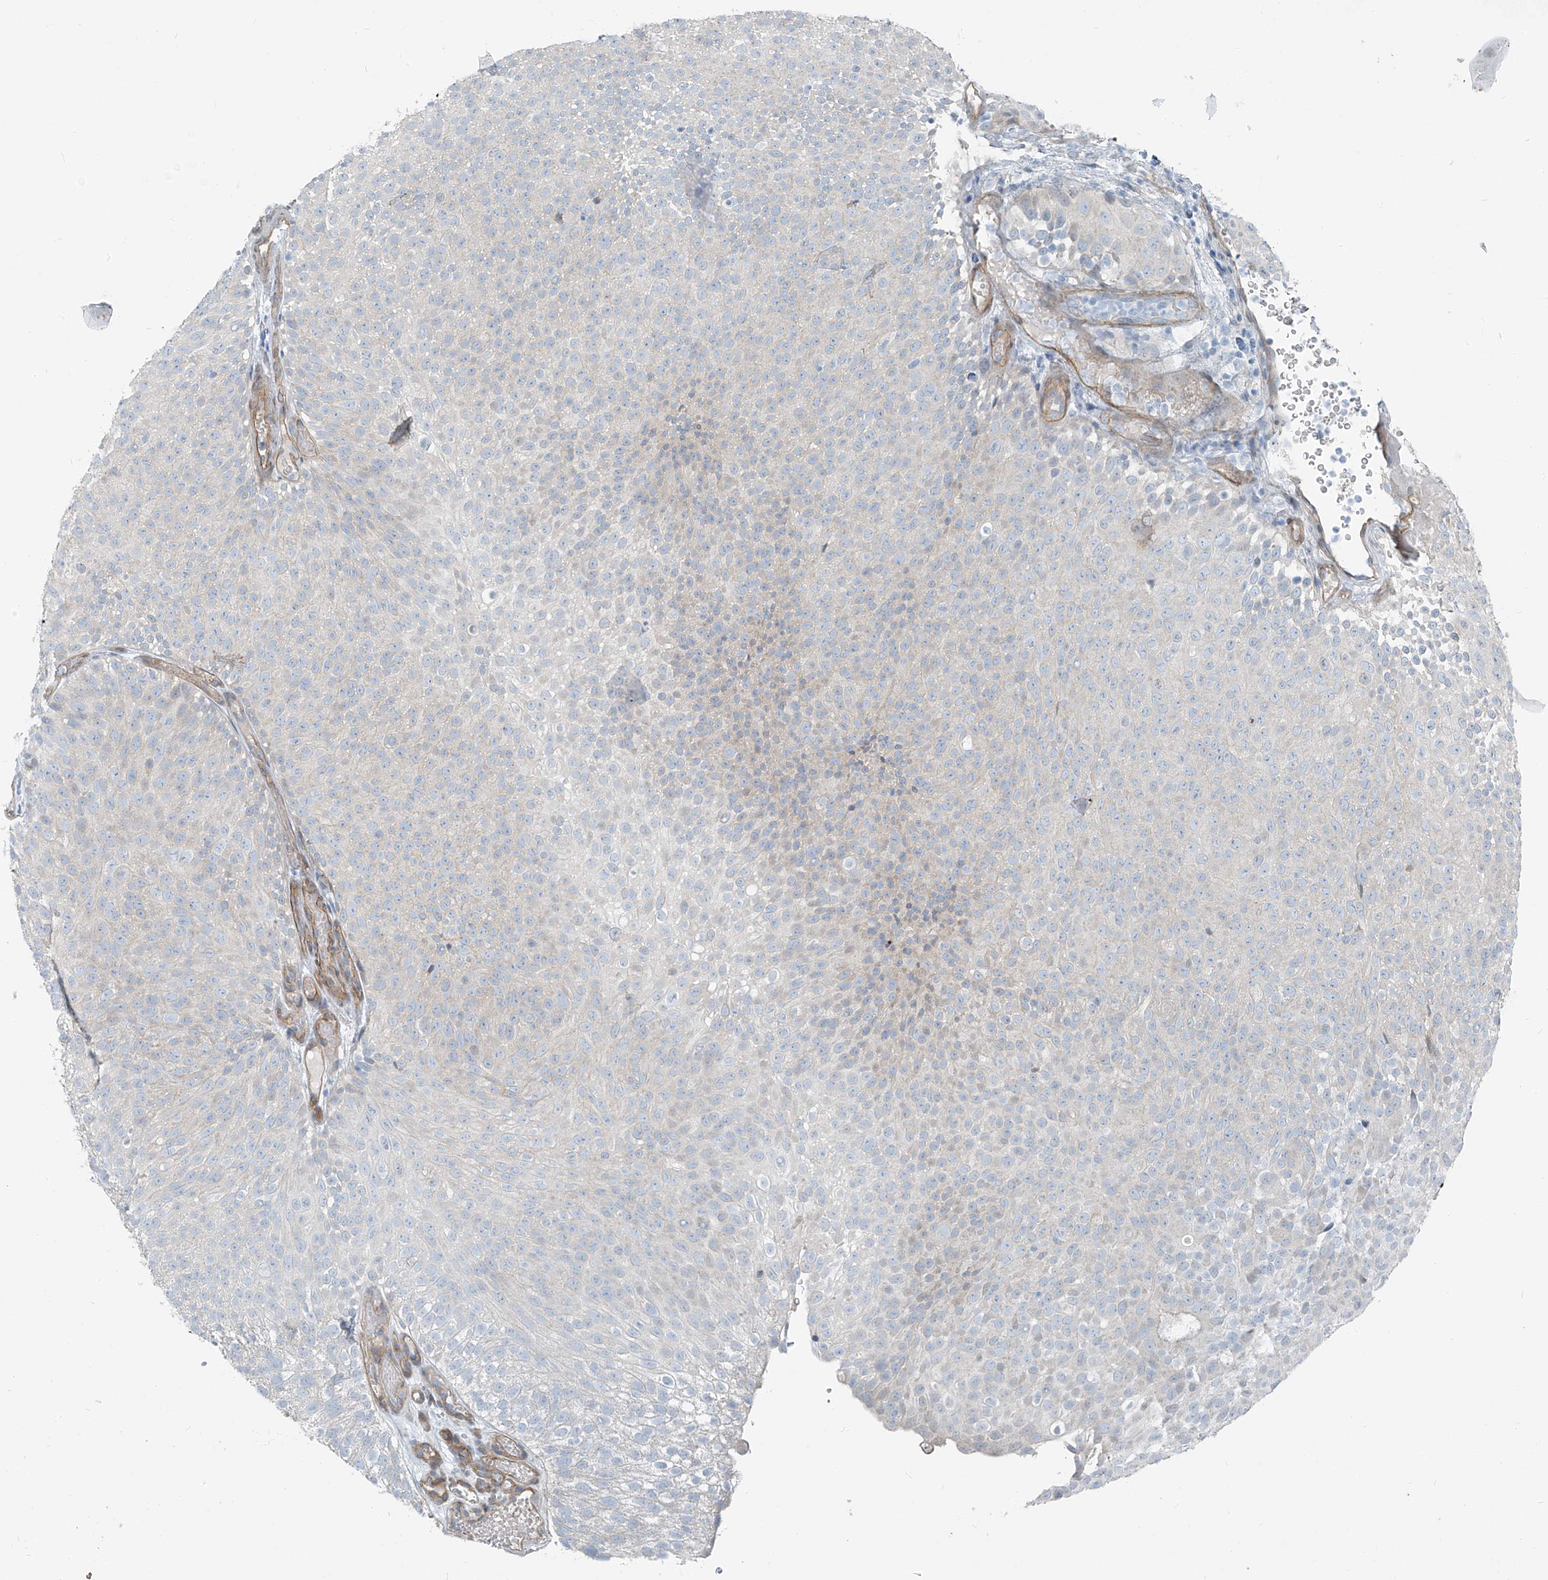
{"staining": {"intensity": "negative", "quantity": "none", "location": "none"}, "tissue": "urothelial cancer", "cell_type": "Tumor cells", "image_type": "cancer", "snomed": [{"axis": "morphology", "description": "Urothelial carcinoma, Low grade"}, {"axis": "topography", "description": "Urinary bladder"}], "caption": "Immunohistochemistry (IHC) photomicrograph of neoplastic tissue: human urothelial cancer stained with DAB (3,3'-diaminobenzidine) displays no significant protein expression in tumor cells. Brightfield microscopy of immunohistochemistry (IHC) stained with DAB (3,3'-diaminobenzidine) (brown) and hematoxylin (blue), captured at high magnification.", "gene": "TNS2", "patient": {"sex": "male", "age": 78}}